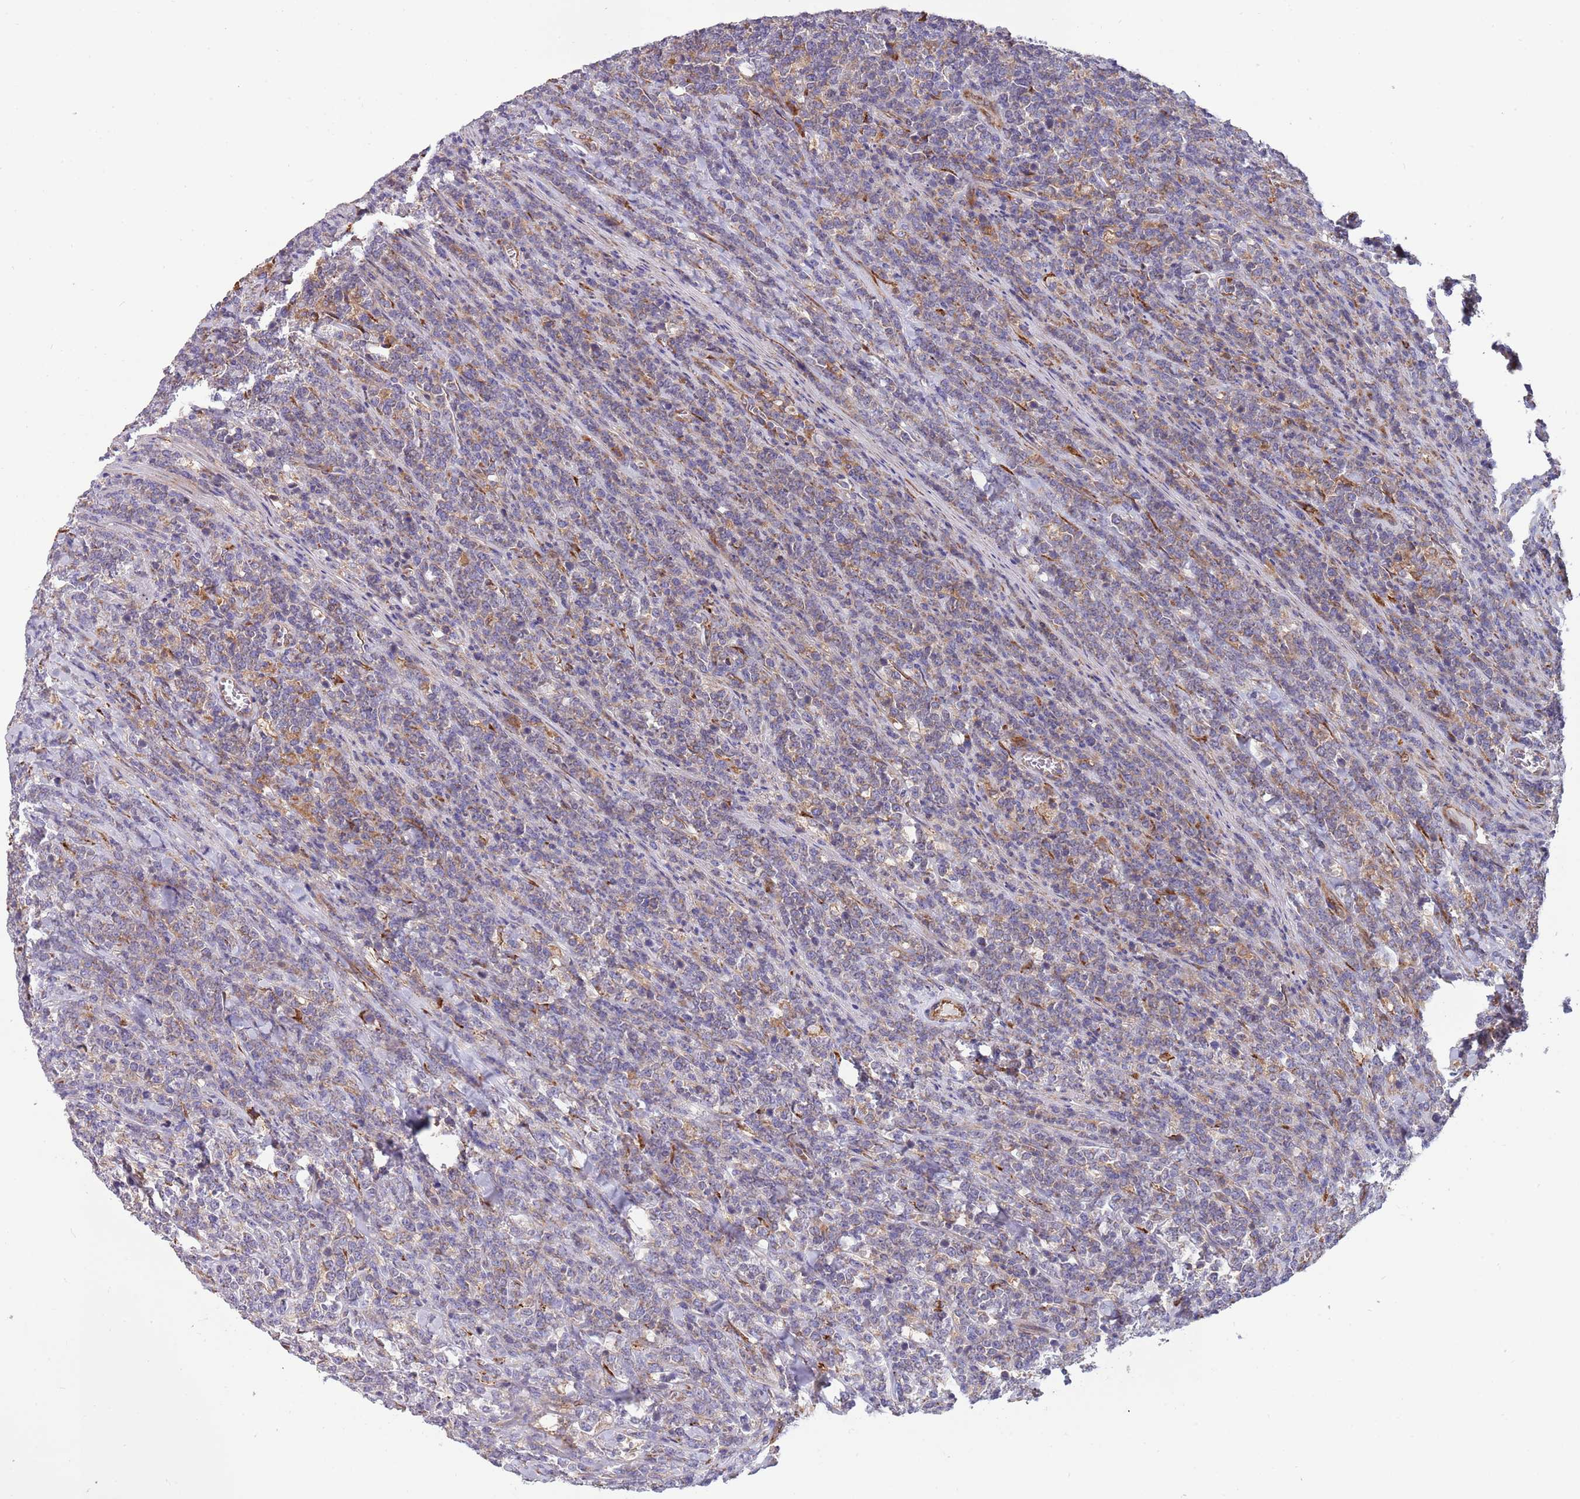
{"staining": {"intensity": "weak", "quantity": "25%-75%", "location": "cytoplasmic/membranous"}, "tissue": "lymphoma", "cell_type": "Tumor cells", "image_type": "cancer", "snomed": [{"axis": "morphology", "description": "Malignant lymphoma, non-Hodgkin's type, High grade"}, {"axis": "topography", "description": "Small intestine"}], "caption": "A low amount of weak cytoplasmic/membranous positivity is seen in about 25%-75% of tumor cells in high-grade malignant lymphoma, non-Hodgkin's type tissue.", "gene": "ARMCX6", "patient": {"sex": "male", "age": 8}}